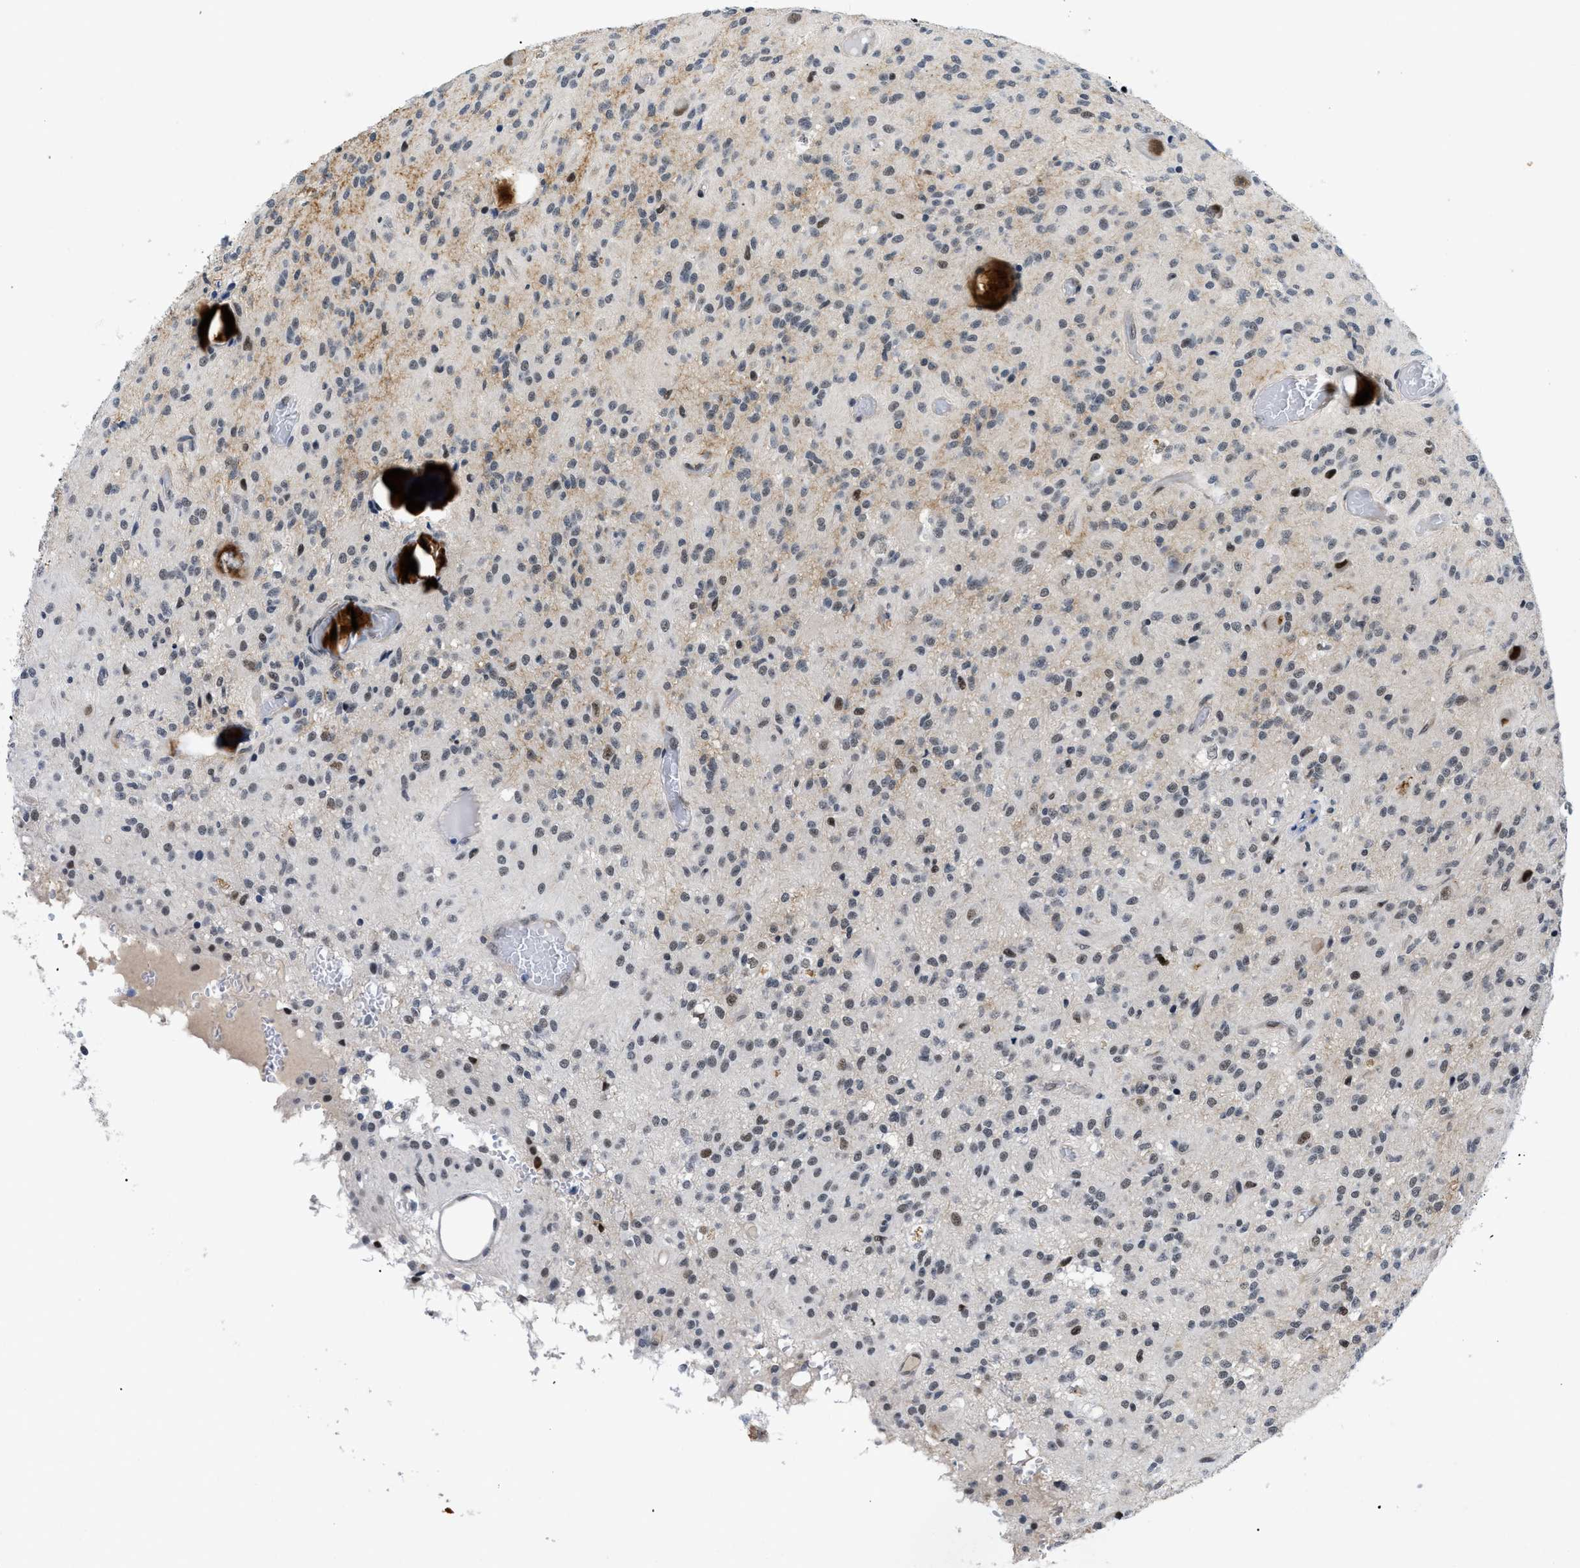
{"staining": {"intensity": "moderate", "quantity": "25%-75%", "location": "nuclear"}, "tissue": "glioma", "cell_type": "Tumor cells", "image_type": "cancer", "snomed": [{"axis": "morphology", "description": "Glioma, malignant, High grade"}, {"axis": "topography", "description": "Brain"}], "caption": "Moderate nuclear positivity for a protein is present in approximately 25%-75% of tumor cells of glioma using IHC.", "gene": "SLC29A2", "patient": {"sex": "female", "age": 59}}